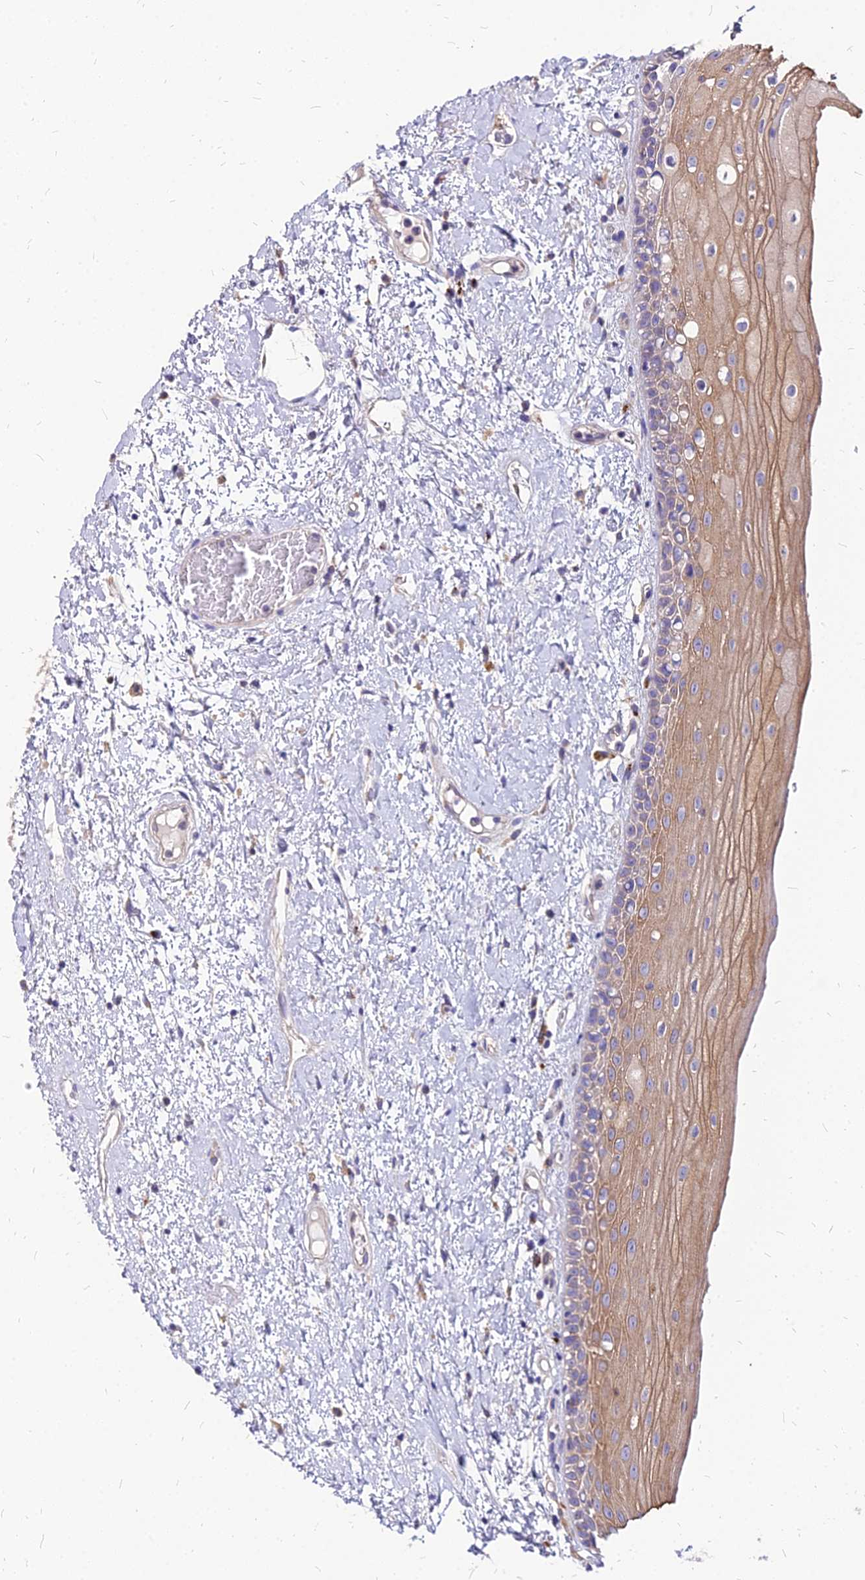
{"staining": {"intensity": "moderate", "quantity": "25%-75%", "location": "cytoplasmic/membranous"}, "tissue": "oral mucosa", "cell_type": "Squamous epithelial cells", "image_type": "normal", "snomed": [{"axis": "morphology", "description": "Normal tissue, NOS"}, {"axis": "topography", "description": "Oral tissue"}], "caption": "High-magnification brightfield microscopy of unremarkable oral mucosa stained with DAB (brown) and counterstained with hematoxylin (blue). squamous epithelial cells exhibit moderate cytoplasmic/membranous expression is present in approximately25%-75% of cells.", "gene": "COMMD10", "patient": {"sex": "female", "age": 76}}